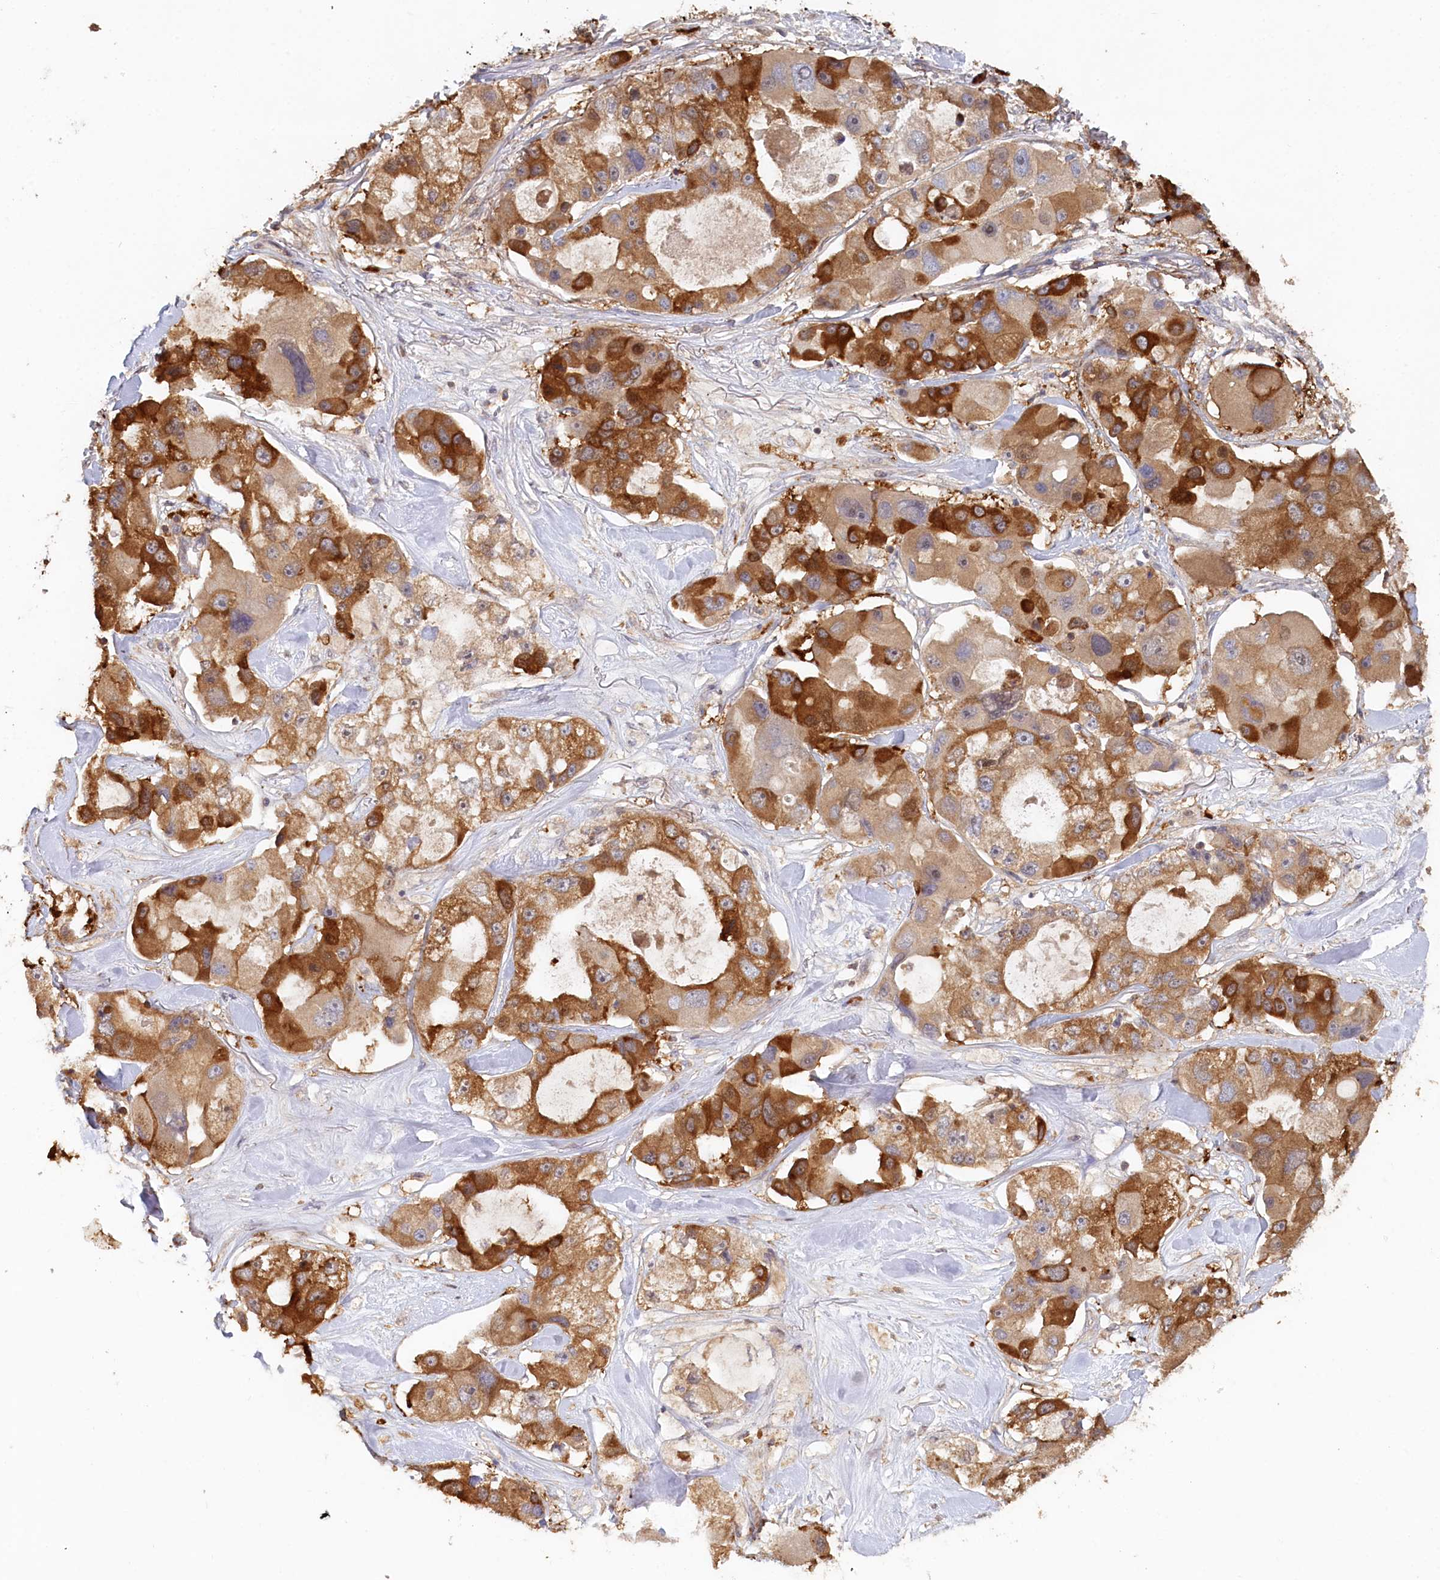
{"staining": {"intensity": "strong", "quantity": "25%-75%", "location": "cytoplasmic/membranous"}, "tissue": "lung cancer", "cell_type": "Tumor cells", "image_type": "cancer", "snomed": [{"axis": "morphology", "description": "Adenocarcinoma, NOS"}, {"axis": "topography", "description": "Lung"}], "caption": "Brown immunohistochemical staining in human lung cancer shows strong cytoplasmic/membranous staining in about 25%-75% of tumor cells.", "gene": "HAL", "patient": {"sex": "female", "age": 54}}